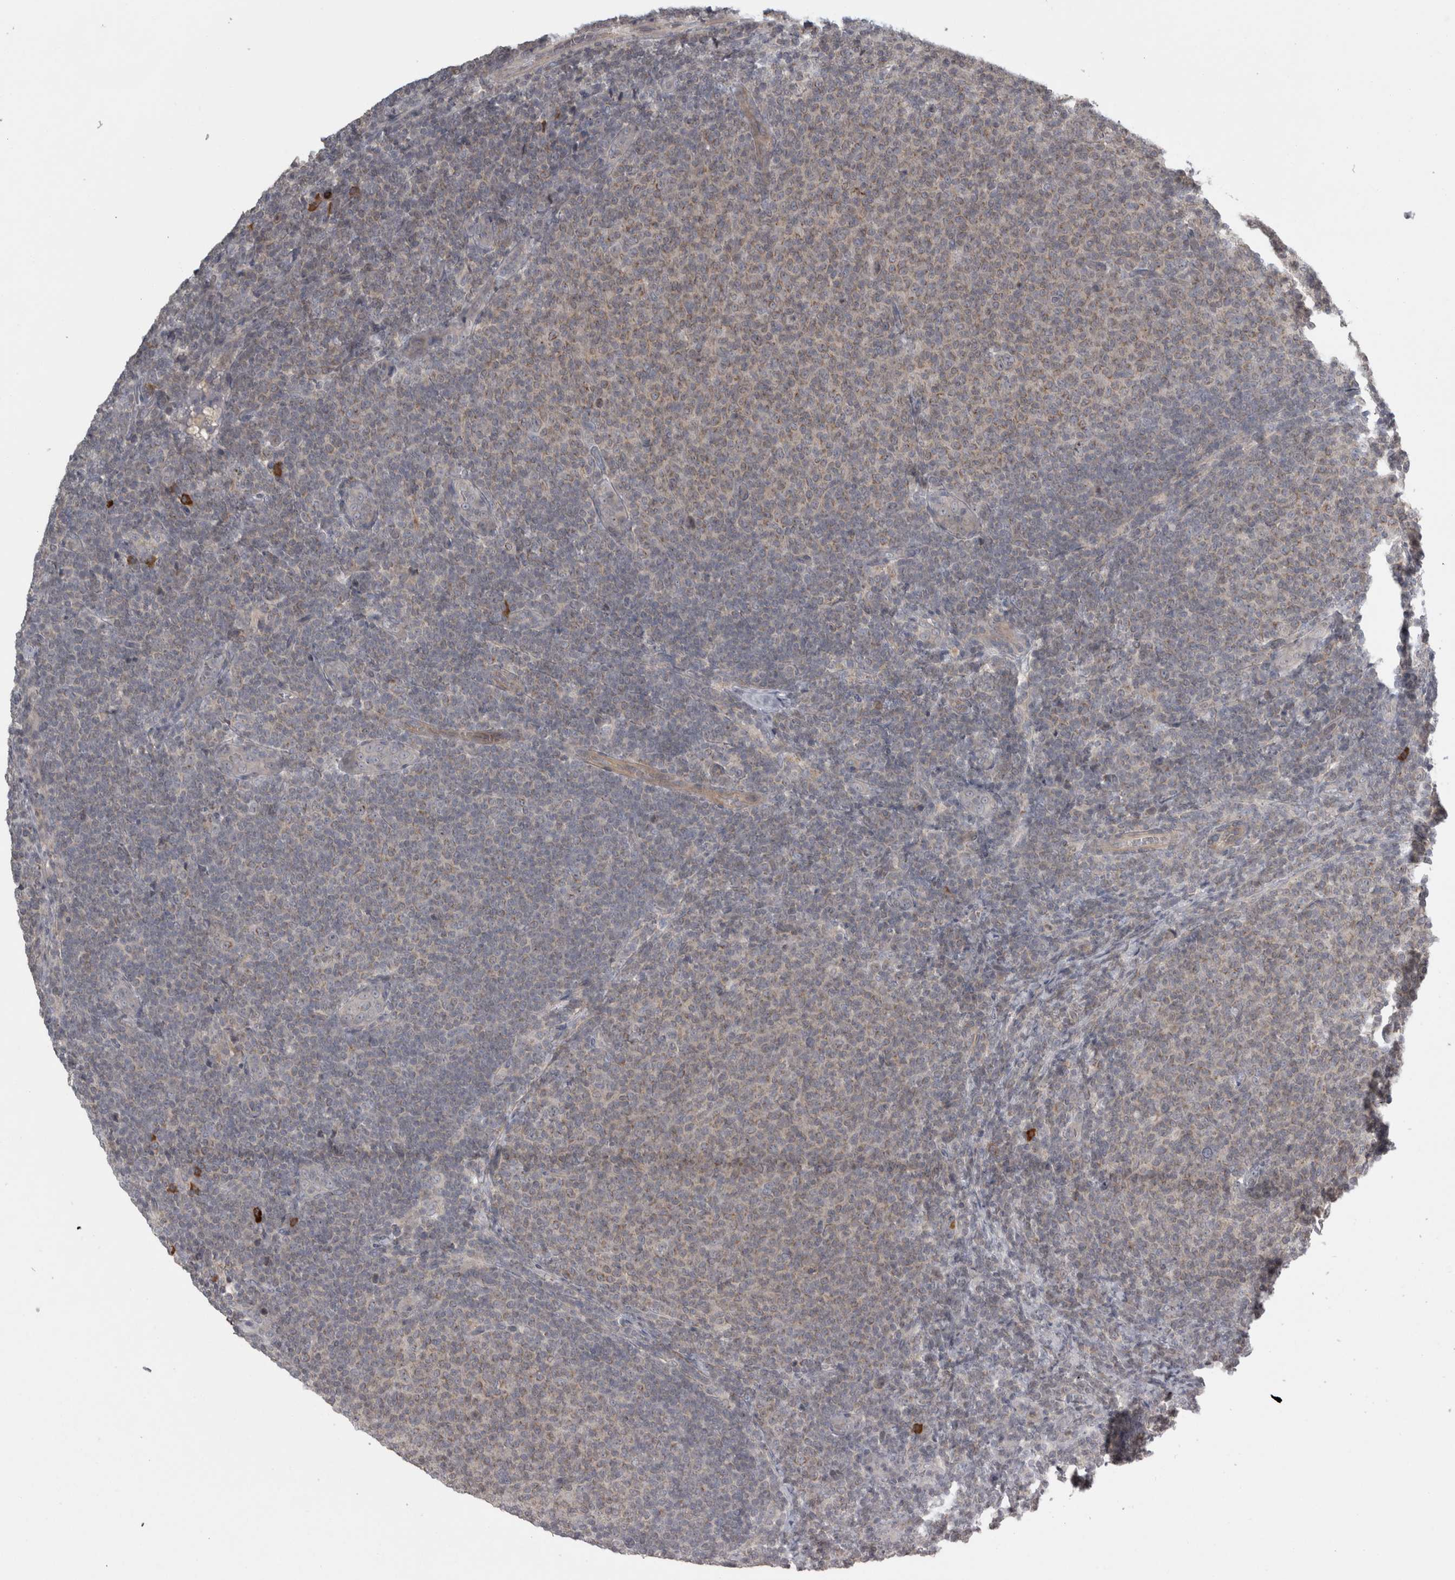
{"staining": {"intensity": "weak", "quantity": "25%-75%", "location": "cytoplasmic/membranous"}, "tissue": "lymphoma", "cell_type": "Tumor cells", "image_type": "cancer", "snomed": [{"axis": "morphology", "description": "Malignant lymphoma, non-Hodgkin's type, Low grade"}, {"axis": "topography", "description": "Lymph node"}], "caption": "IHC micrograph of neoplastic tissue: lymphoma stained using immunohistochemistry (IHC) reveals low levels of weak protein expression localized specifically in the cytoplasmic/membranous of tumor cells, appearing as a cytoplasmic/membranous brown color.", "gene": "SLCO5A1", "patient": {"sex": "male", "age": 66}}